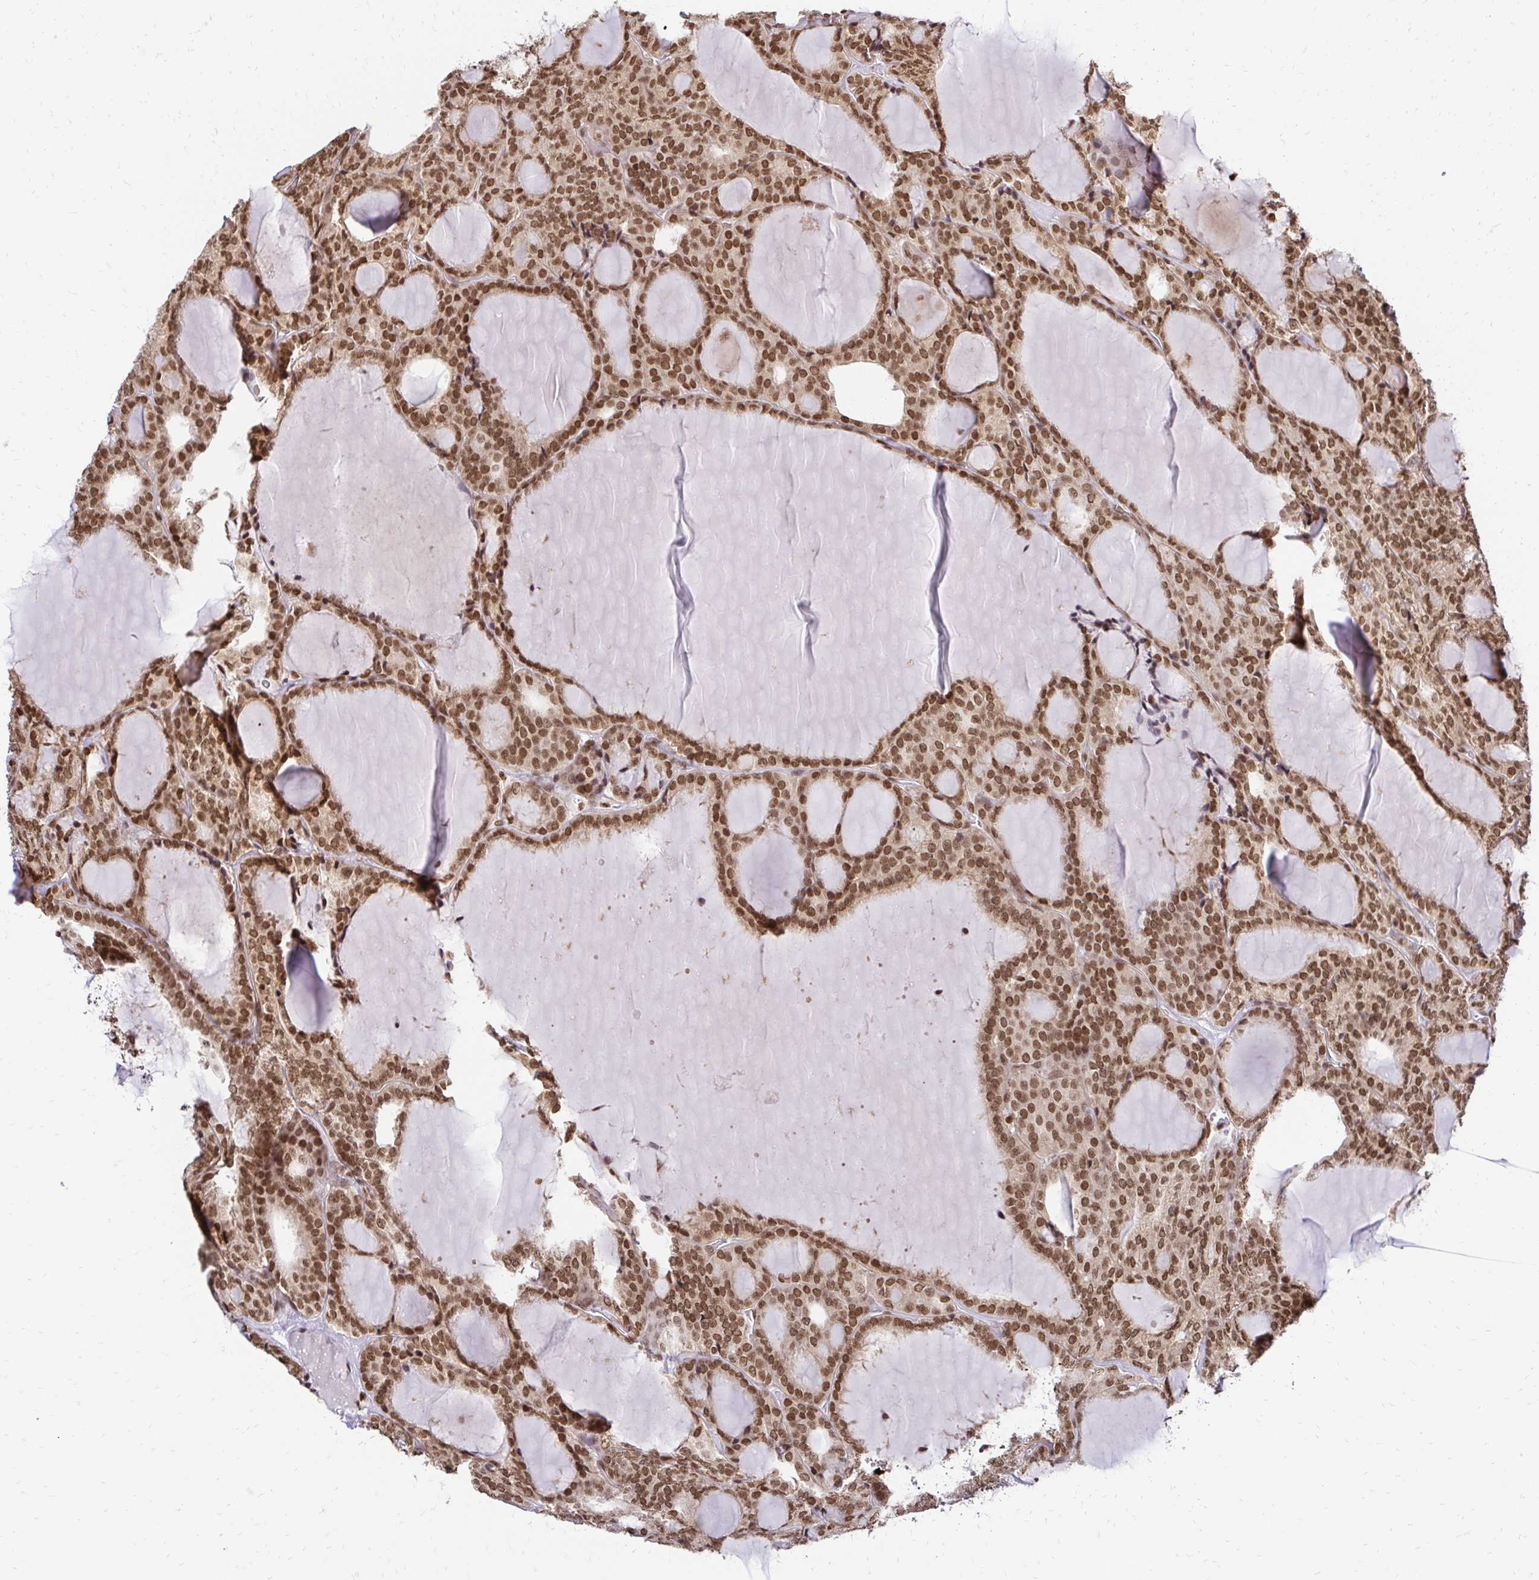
{"staining": {"intensity": "moderate", "quantity": ">75%", "location": "nuclear"}, "tissue": "thyroid cancer", "cell_type": "Tumor cells", "image_type": "cancer", "snomed": [{"axis": "morphology", "description": "Follicular adenoma carcinoma, NOS"}, {"axis": "topography", "description": "Thyroid gland"}], "caption": "A micrograph of thyroid follicular adenoma carcinoma stained for a protein reveals moderate nuclear brown staining in tumor cells. The protein of interest is shown in brown color, while the nuclei are stained blue.", "gene": "GLYR1", "patient": {"sex": "male", "age": 74}}